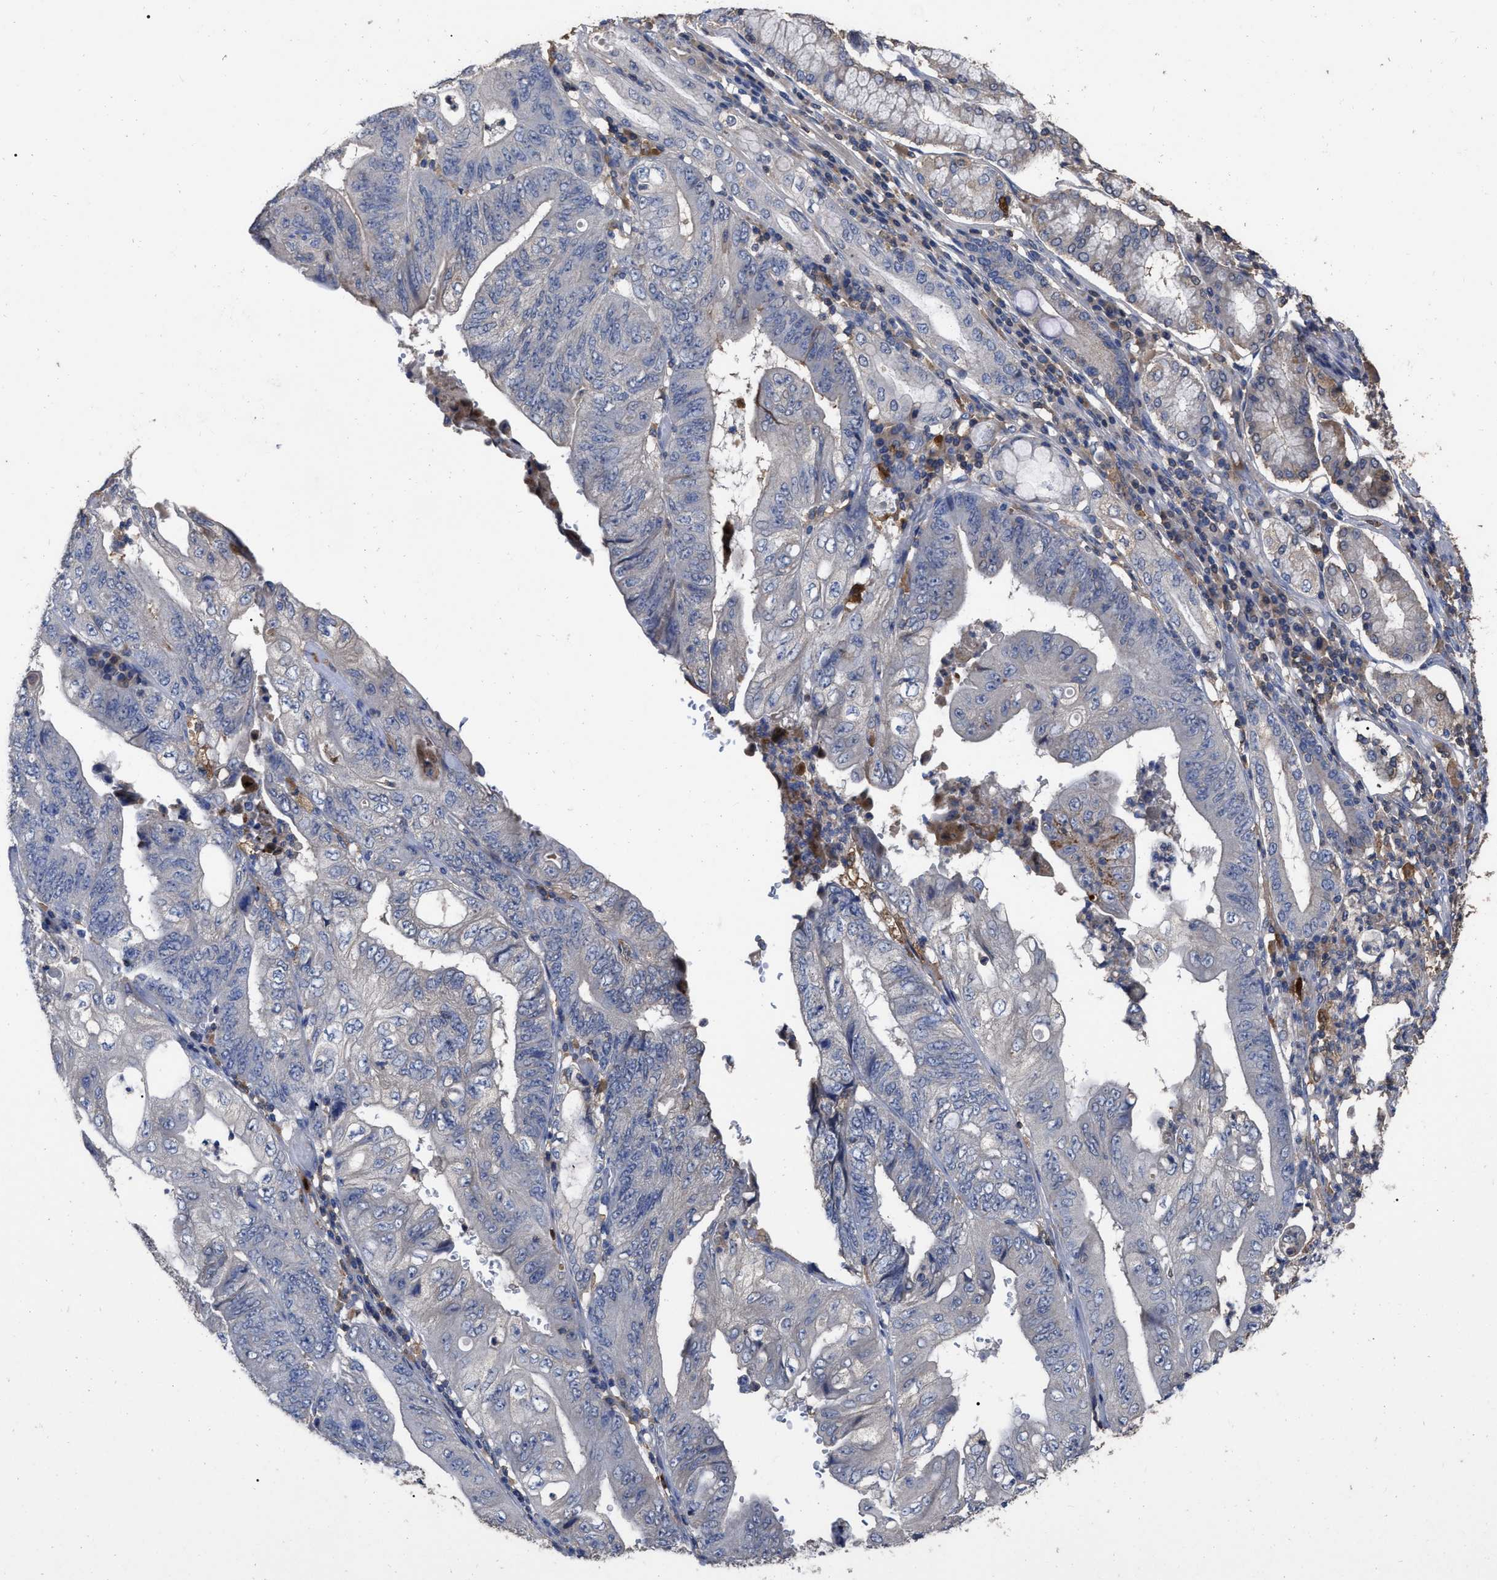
{"staining": {"intensity": "negative", "quantity": "none", "location": "none"}, "tissue": "stomach cancer", "cell_type": "Tumor cells", "image_type": "cancer", "snomed": [{"axis": "morphology", "description": "Adenocarcinoma, NOS"}, {"axis": "topography", "description": "Stomach"}], "caption": "Human adenocarcinoma (stomach) stained for a protein using immunohistochemistry (IHC) displays no positivity in tumor cells.", "gene": "GPR179", "patient": {"sex": "female", "age": 73}}